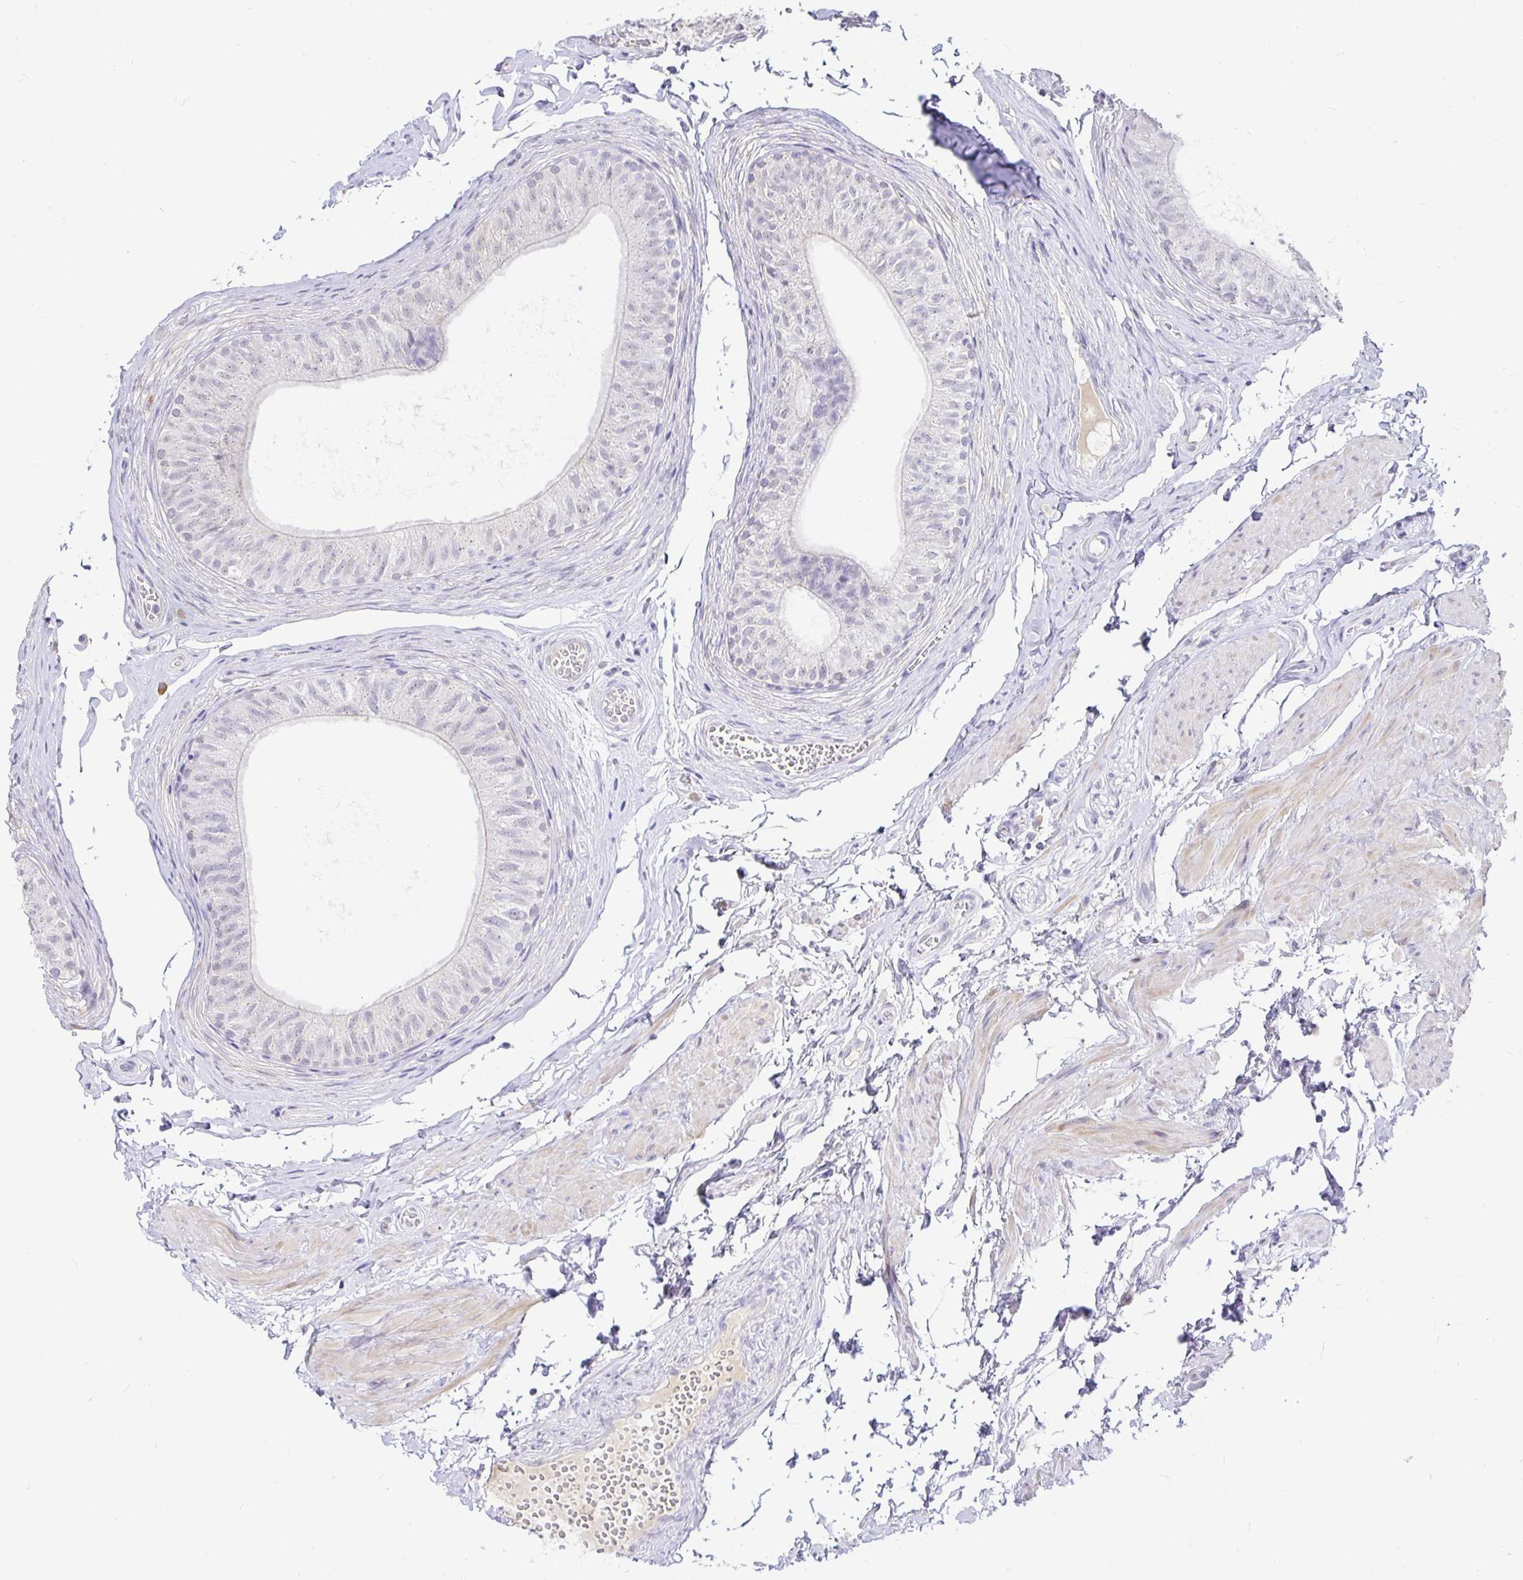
{"staining": {"intensity": "negative", "quantity": "none", "location": "none"}, "tissue": "epididymis", "cell_type": "Glandular cells", "image_type": "normal", "snomed": [{"axis": "morphology", "description": "Normal tissue, NOS"}, {"axis": "topography", "description": "Epididymis, spermatic cord, NOS"}, {"axis": "topography", "description": "Epididymis"}, {"axis": "topography", "description": "Peripheral nerve tissue"}], "caption": "Immunohistochemistry histopathology image of unremarkable epididymis stained for a protein (brown), which reveals no staining in glandular cells. (DAB immunohistochemistry (IHC) with hematoxylin counter stain).", "gene": "EZHIP", "patient": {"sex": "male", "age": 29}}